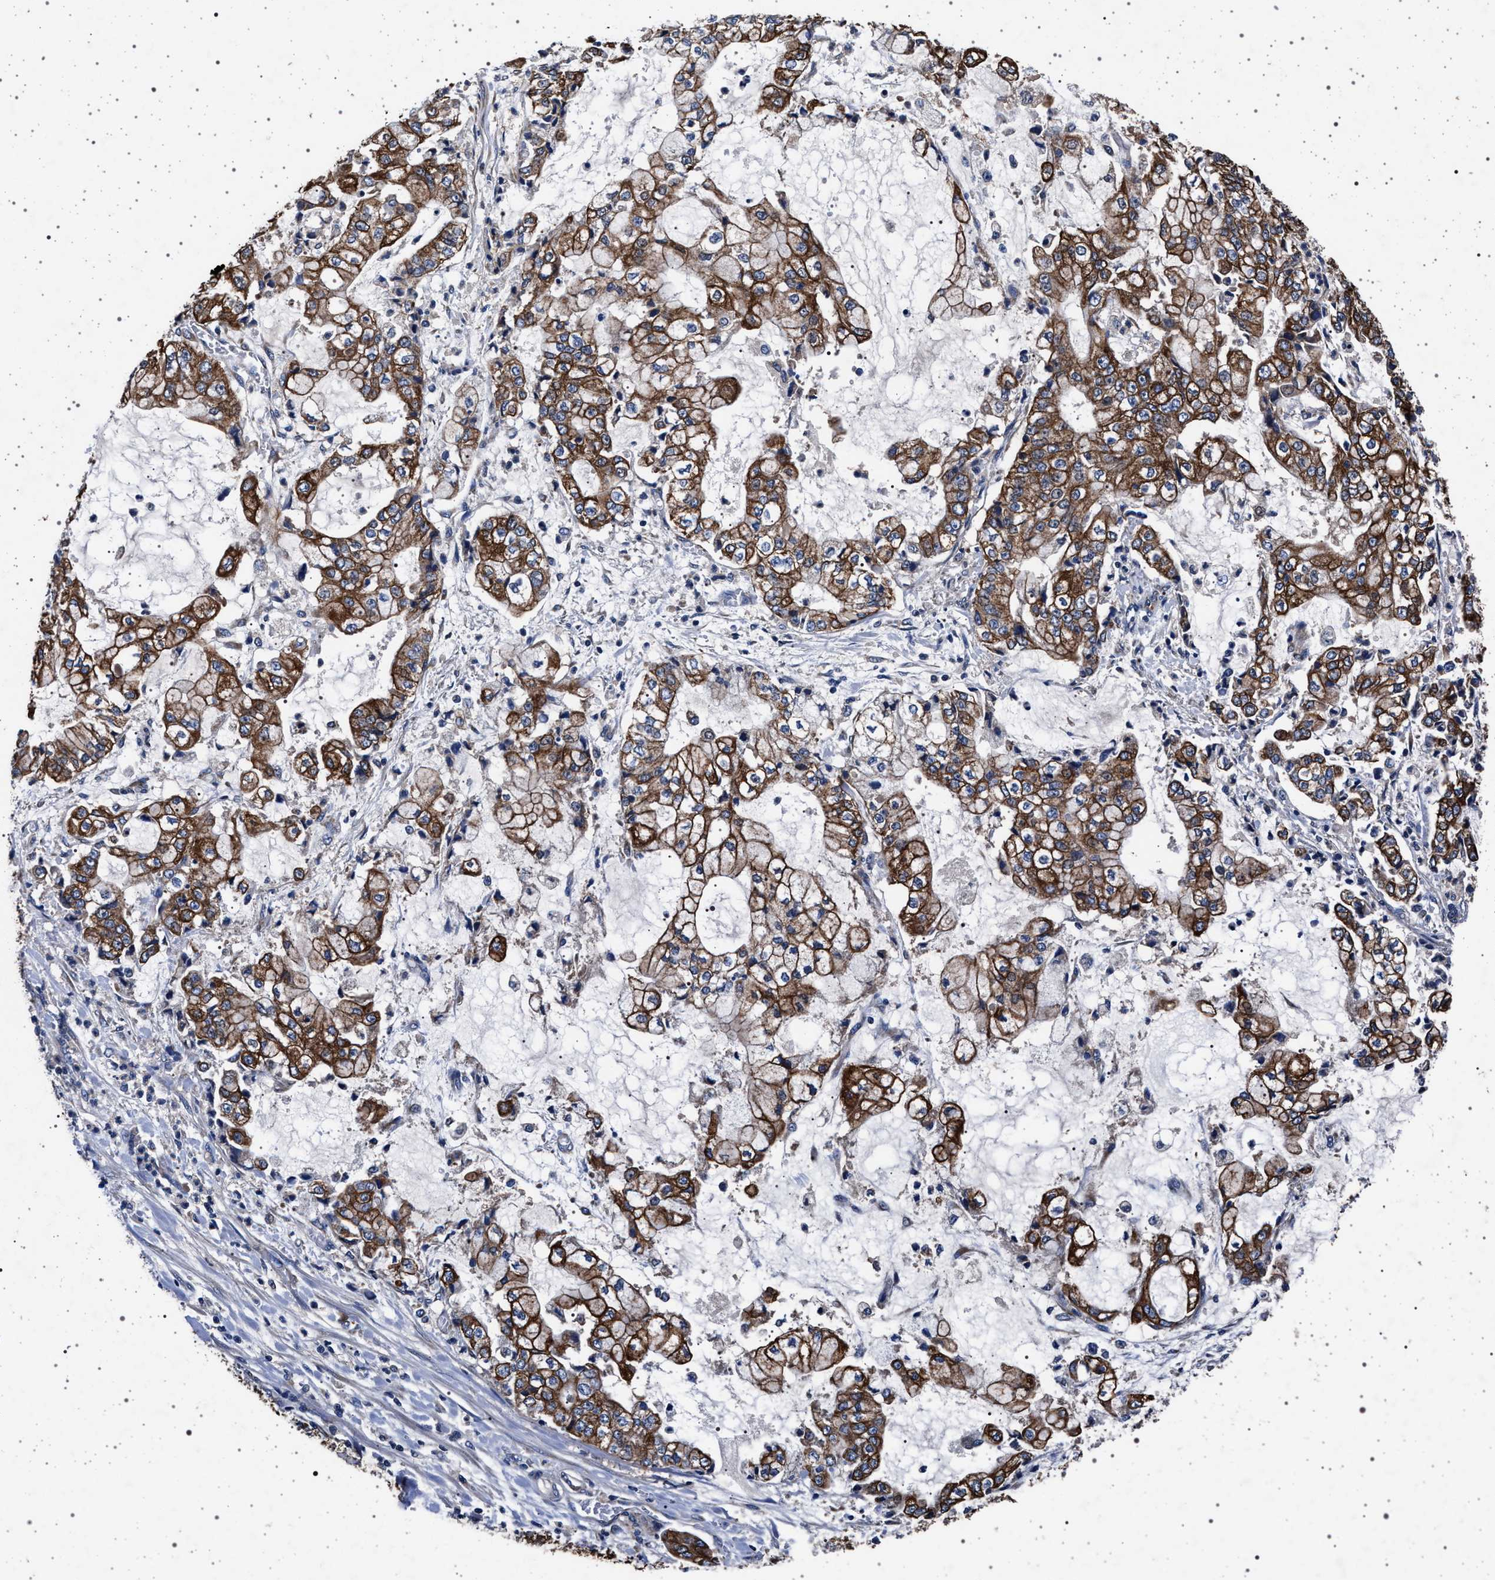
{"staining": {"intensity": "moderate", "quantity": ">75%", "location": "cytoplasmic/membranous"}, "tissue": "stomach cancer", "cell_type": "Tumor cells", "image_type": "cancer", "snomed": [{"axis": "morphology", "description": "Adenocarcinoma, NOS"}, {"axis": "topography", "description": "Stomach"}], "caption": "Brown immunohistochemical staining in adenocarcinoma (stomach) shows moderate cytoplasmic/membranous positivity in about >75% of tumor cells.", "gene": "MAP3K2", "patient": {"sex": "male", "age": 76}}